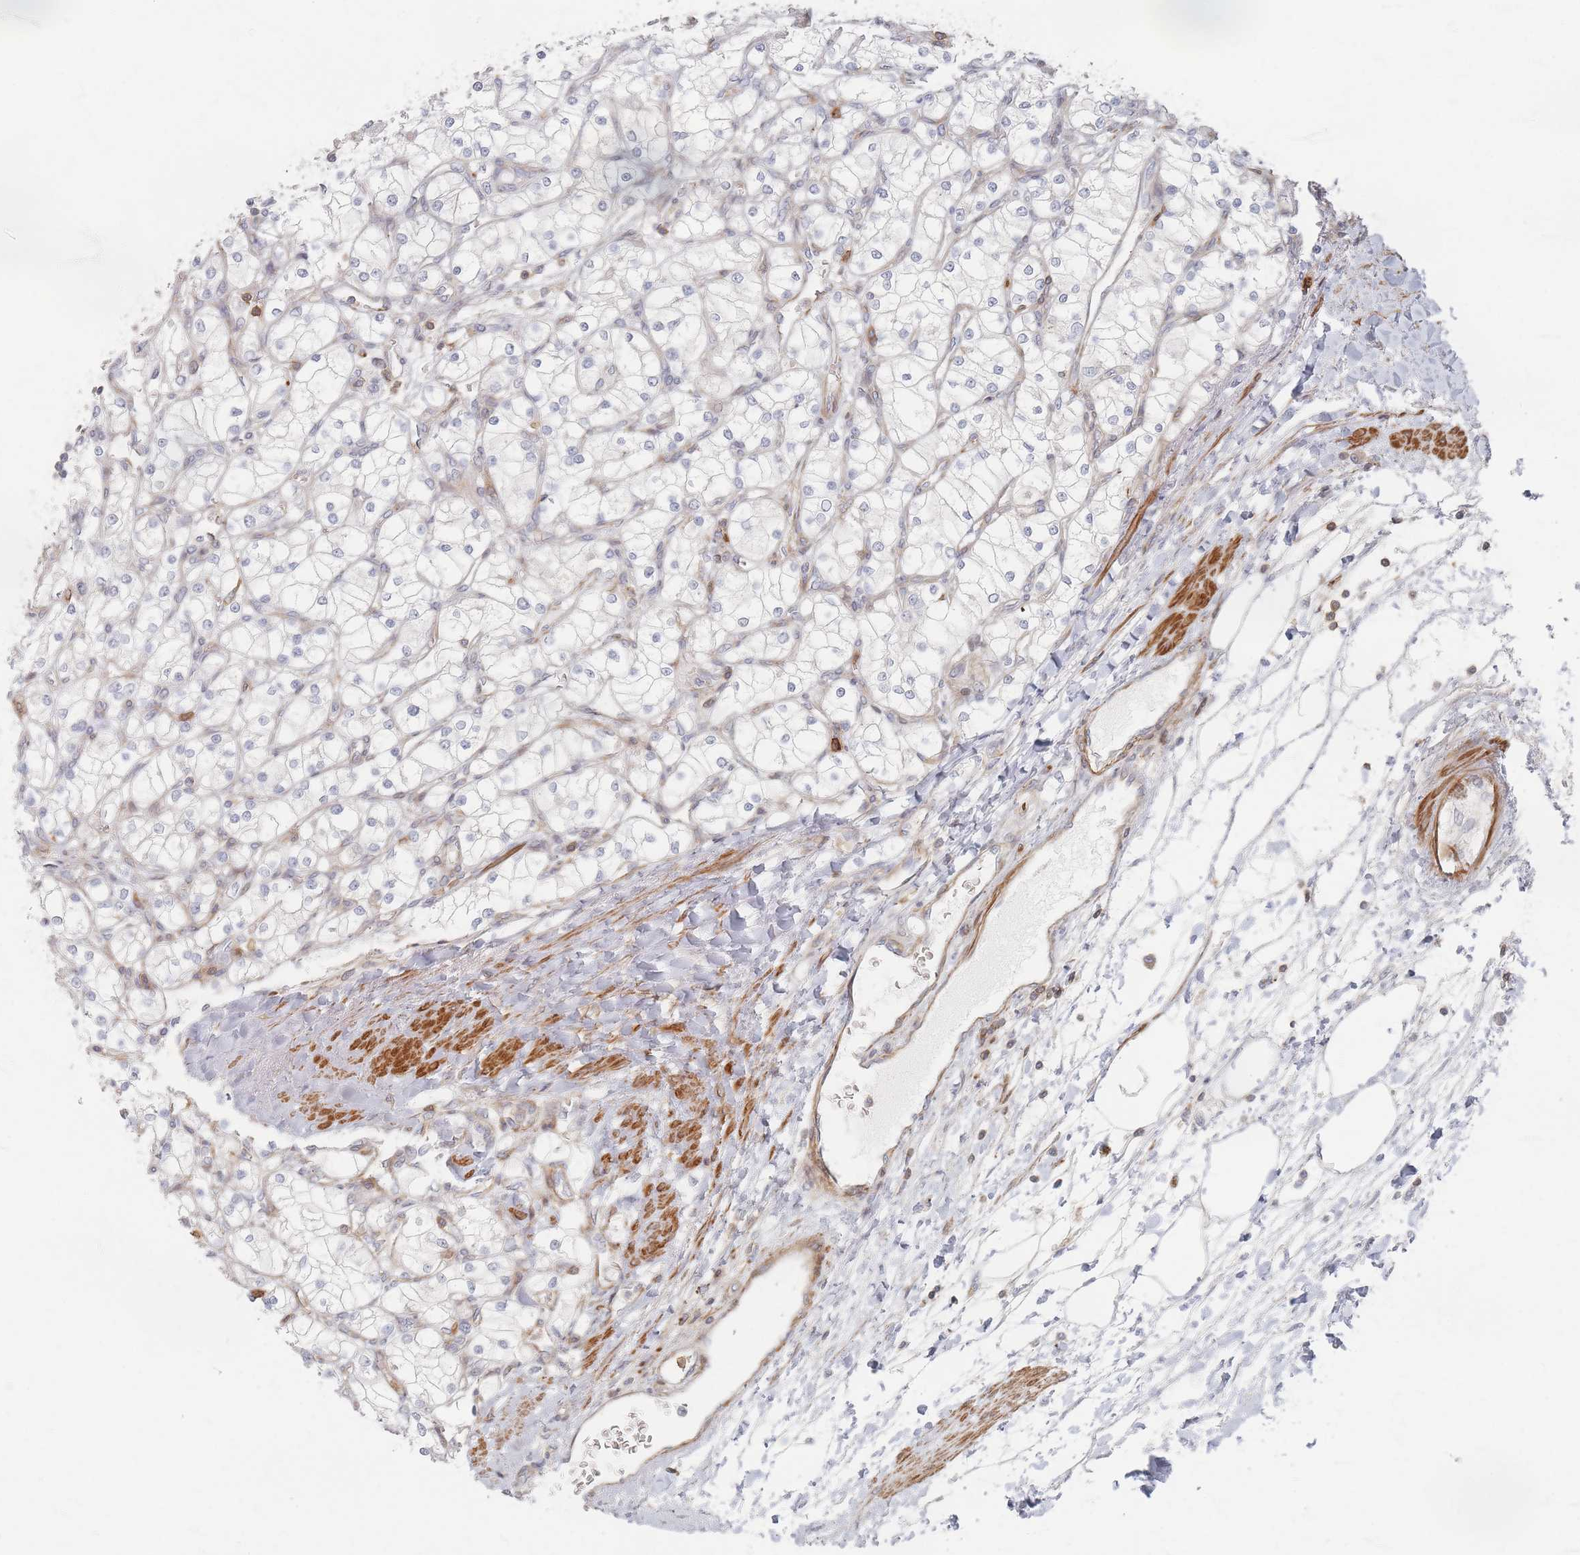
{"staining": {"intensity": "negative", "quantity": "none", "location": "none"}, "tissue": "renal cancer", "cell_type": "Tumor cells", "image_type": "cancer", "snomed": [{"axis": "morphology", "description": "Adenocarcinoma, NOS"}, {"axis": "topography", "description": "Kidney"}], "caption": "High power microscopy image of an immunohistochemistry histopathology image of adenocarcinoma (renal), revealing no significant expression in tumor cells. (Stains: DAB (3,3'-diaminobenzidine) immunohistochemistry with hematoxylin counter stain, Microscopy: brightfield microscopy at high magnification).", "gene": "ZNF852", "patient": {"sex": "male", "age": 80}}